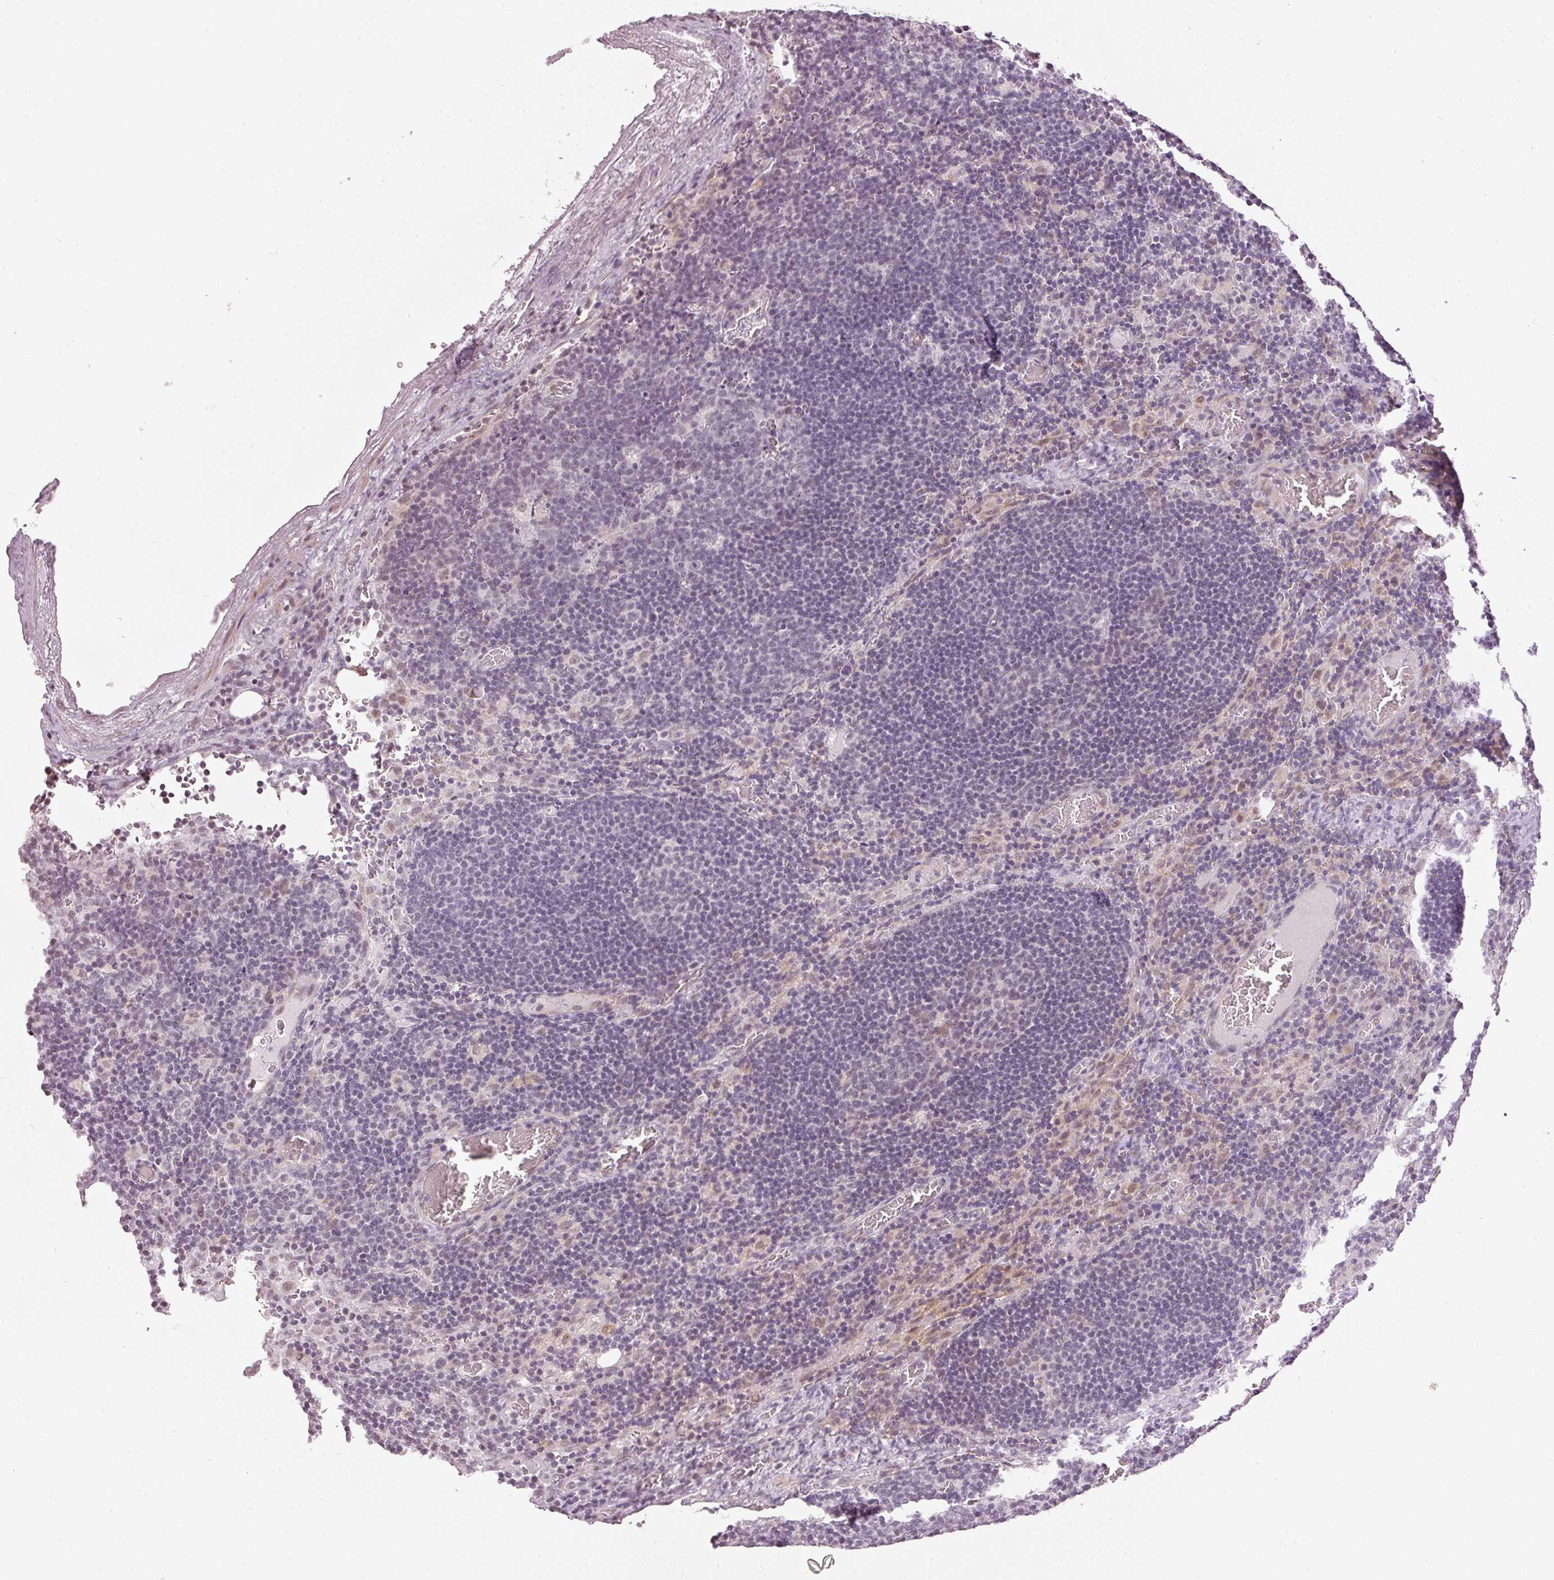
{"staining": {"intensity": "weak", "quantity": "<25%", "location": "nuclear"}, "tissue": "lymph node", "cell_type": "Germinal center cells", "image_type": "normal", "snomed": [{"axis": "morphology", "description": "Normal tissue, NOS"}, {"axis": "topography", "description": "Lymph node"}], "caption": "This is a image of IHC staining of normal lymph node, which shows no expression in germinal center cells. (Stains: DAB immunohistochemistry with hematoxylin counter stain, Microscopy: brightfield microscopy at high magnification).", "gene": "NRDE2", "patient": {"sex": "male", "age": 50}}